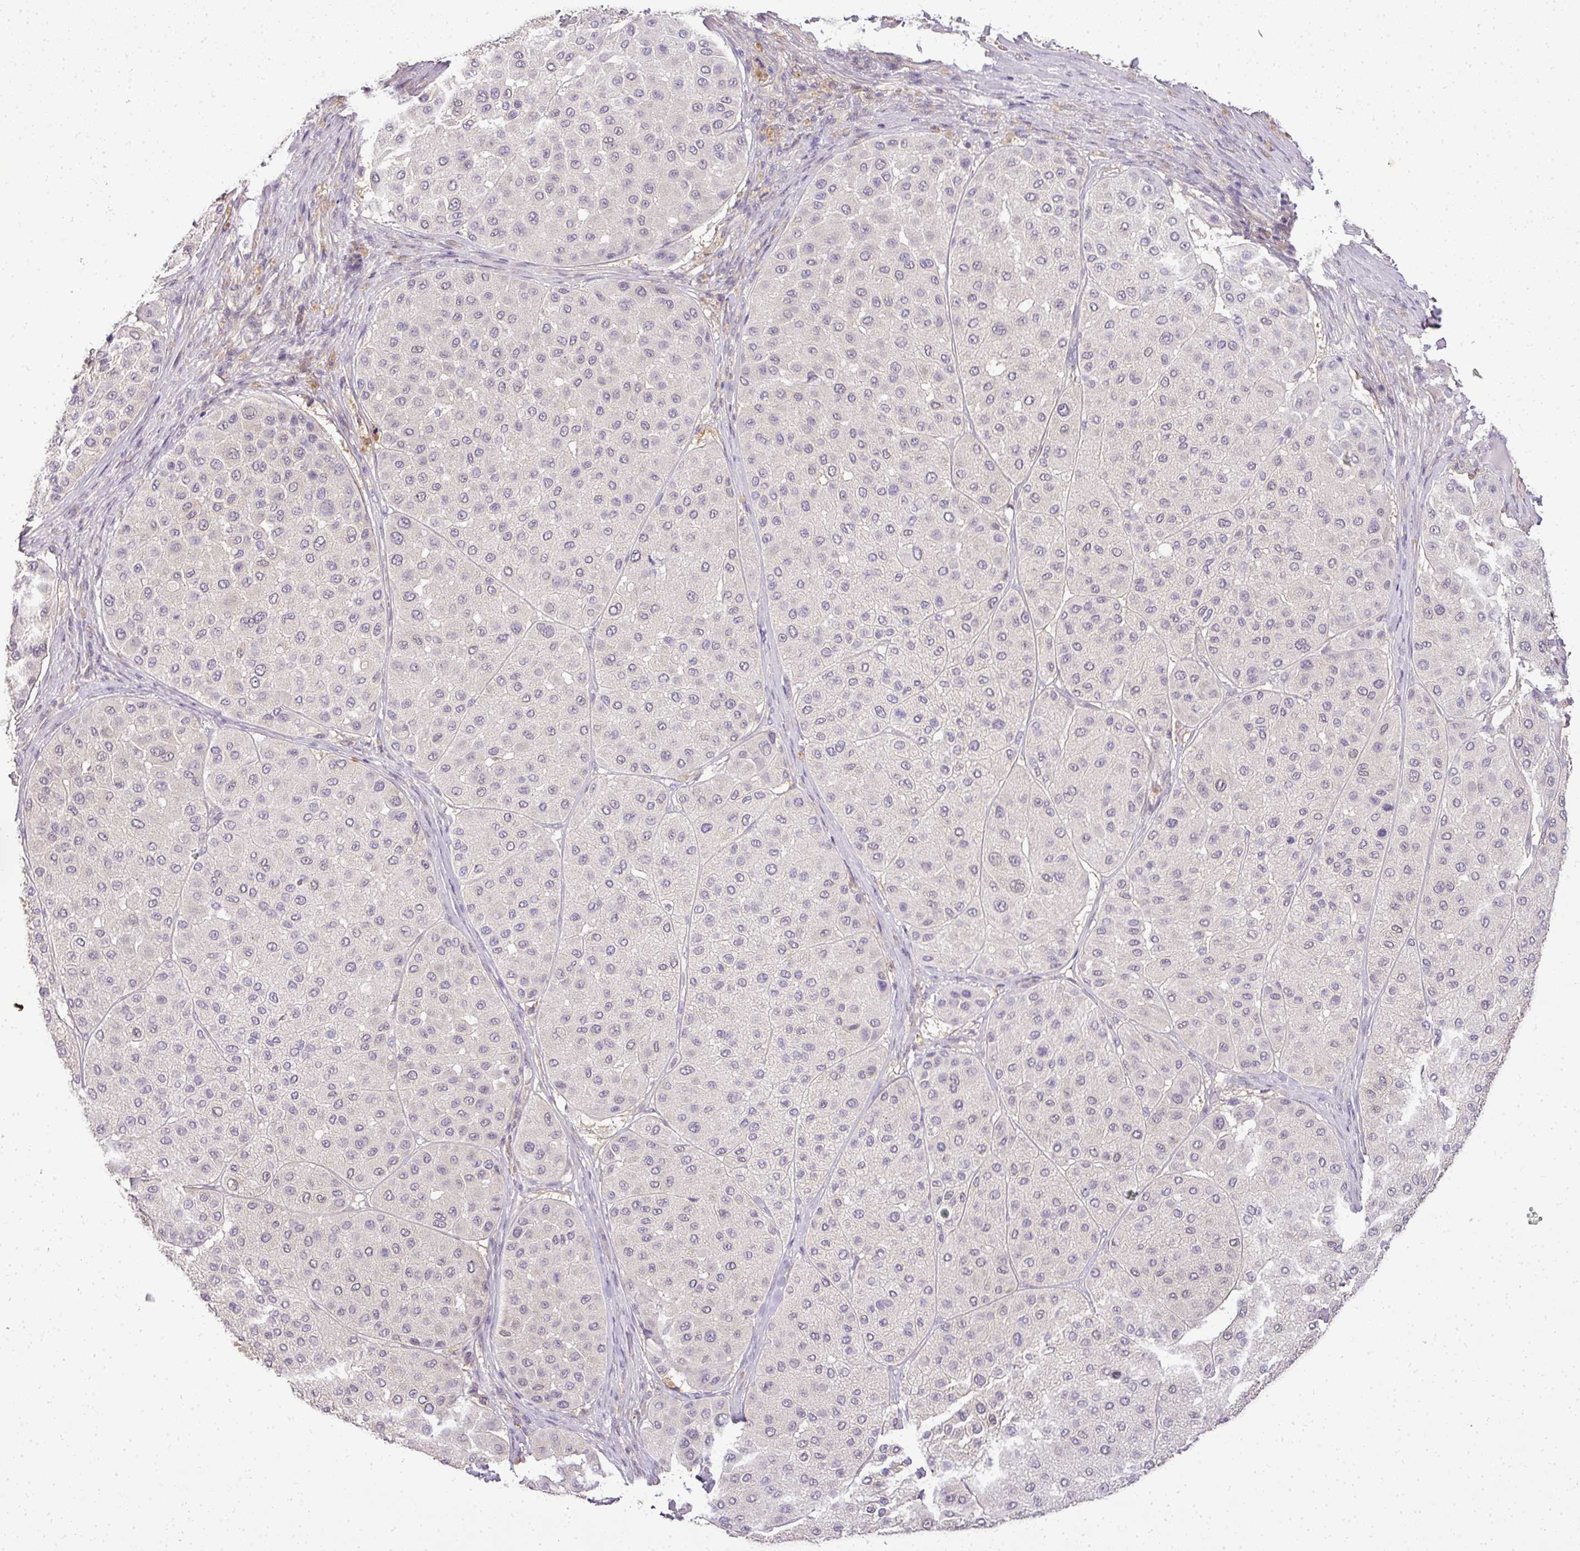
{"staining": {"intensity": "negative", "quantity": "none", "location": "none"}, "tissue": "melanoma", "cell_type": "Tumor cells", "image_type": "cancer", "snomed": [{"axis": "morphology", "description": "Malignant melanoma, Metastatic site"}, {"axis": "topography", "description": "Smooth muscle"}], "caption": "There is no significant positivity in tumor cells of malignant melanoma (metastatic site).", "gene": "ADH5", "patient": {"sex": "male", "age": 41}}